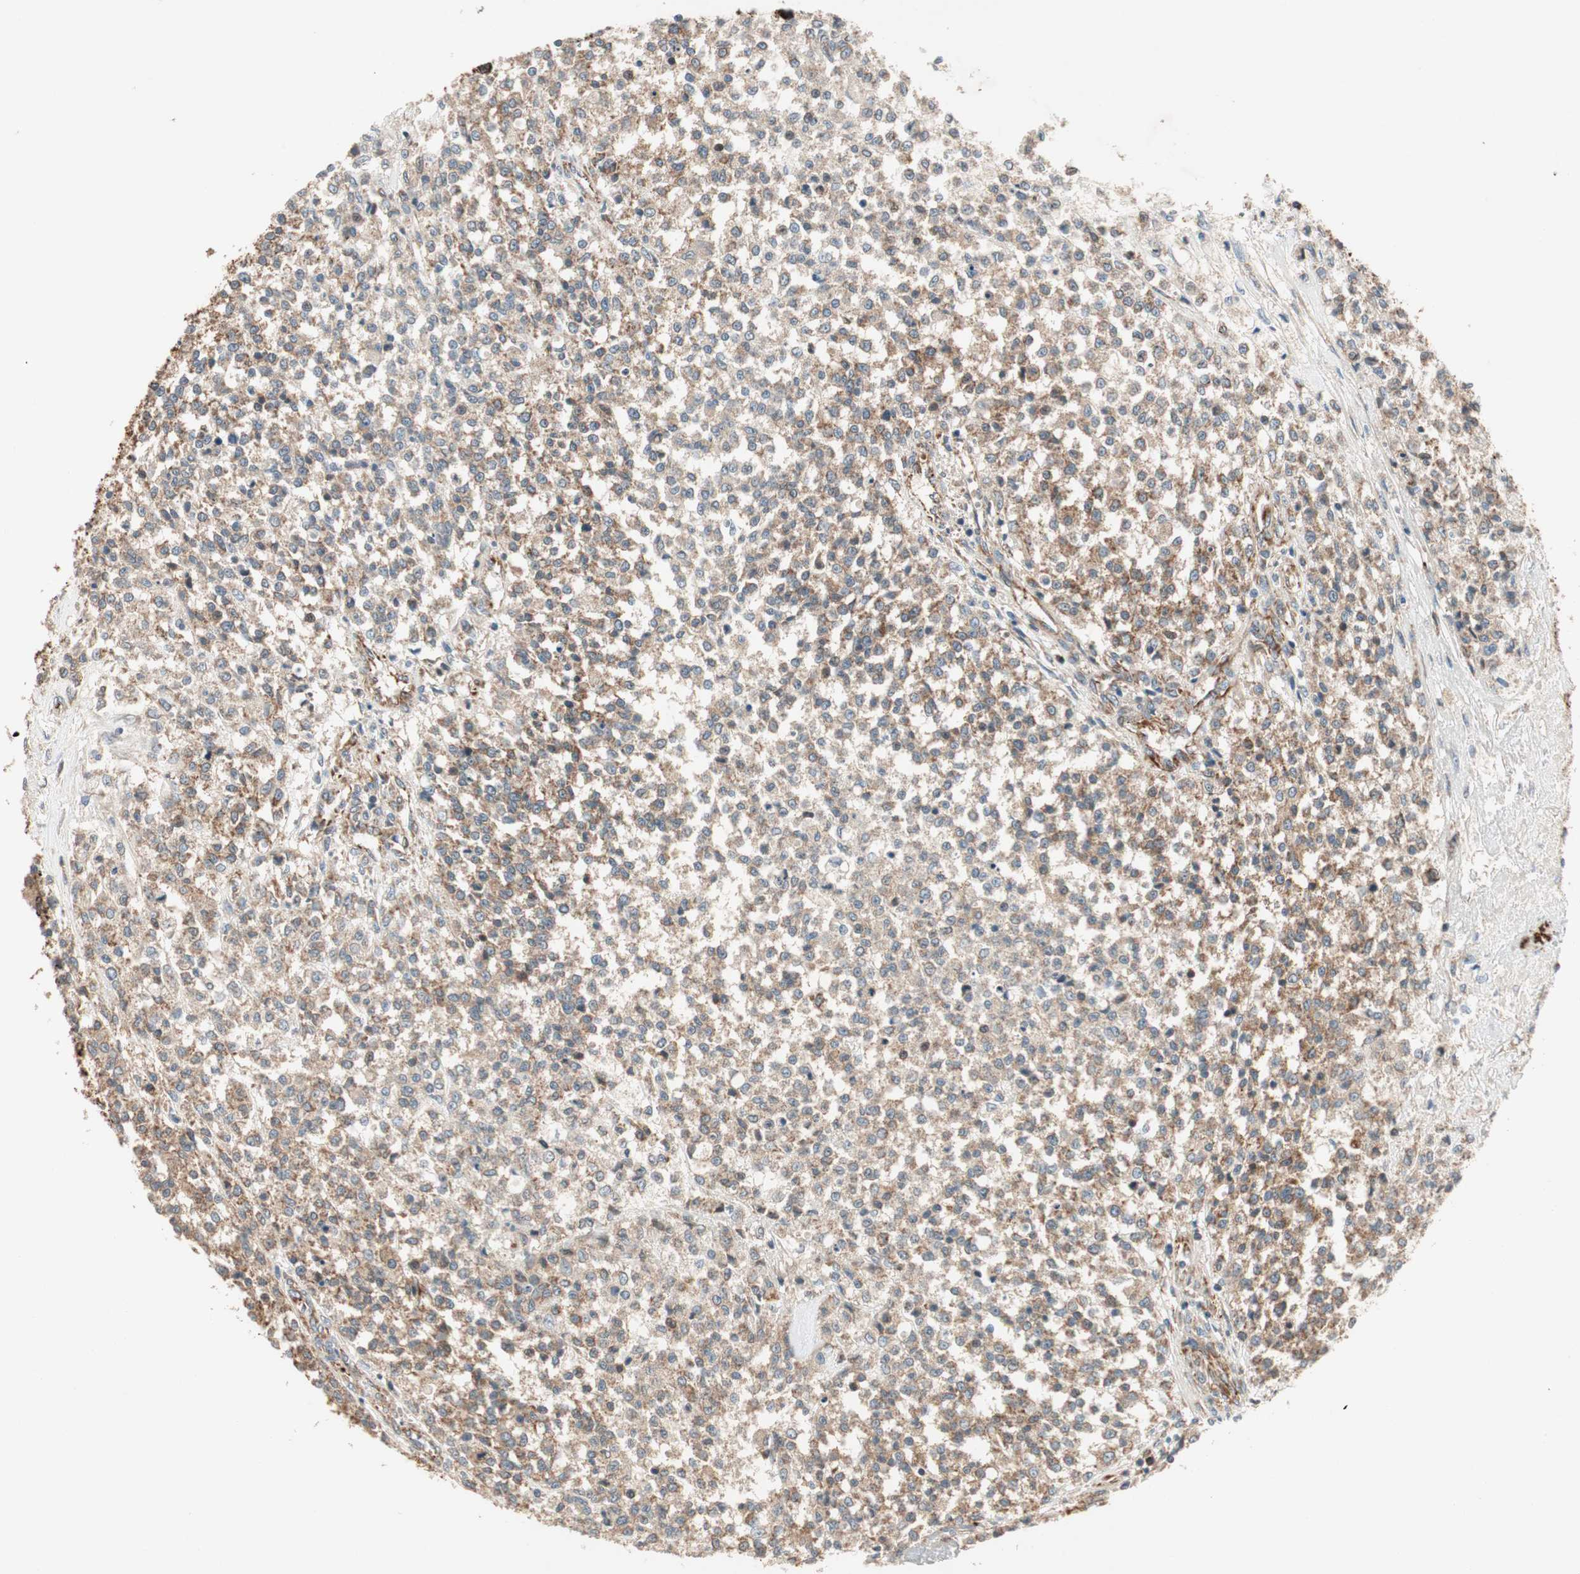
{"staining": {"intensity": "moderate", "quantity": ">75%", "location": "cytoplasmic/membranous"}, "tissue": "testis cancer", "cell_type": "Tumor cells", "image_type": "cancer", "snomed": [{"axis": "morphology", "description": "Seminoma, NOS"}, {"axis": "topography", "description": "Testis"}], "caption": "Testis seminoma was stained to show a protein in brown. There is medium levels of moderate cytoplasmic/membranous staining in approximately >75% of tumor cells.", "gene": "AKAP1", "patient": {"sex": "male", "age": 59}}